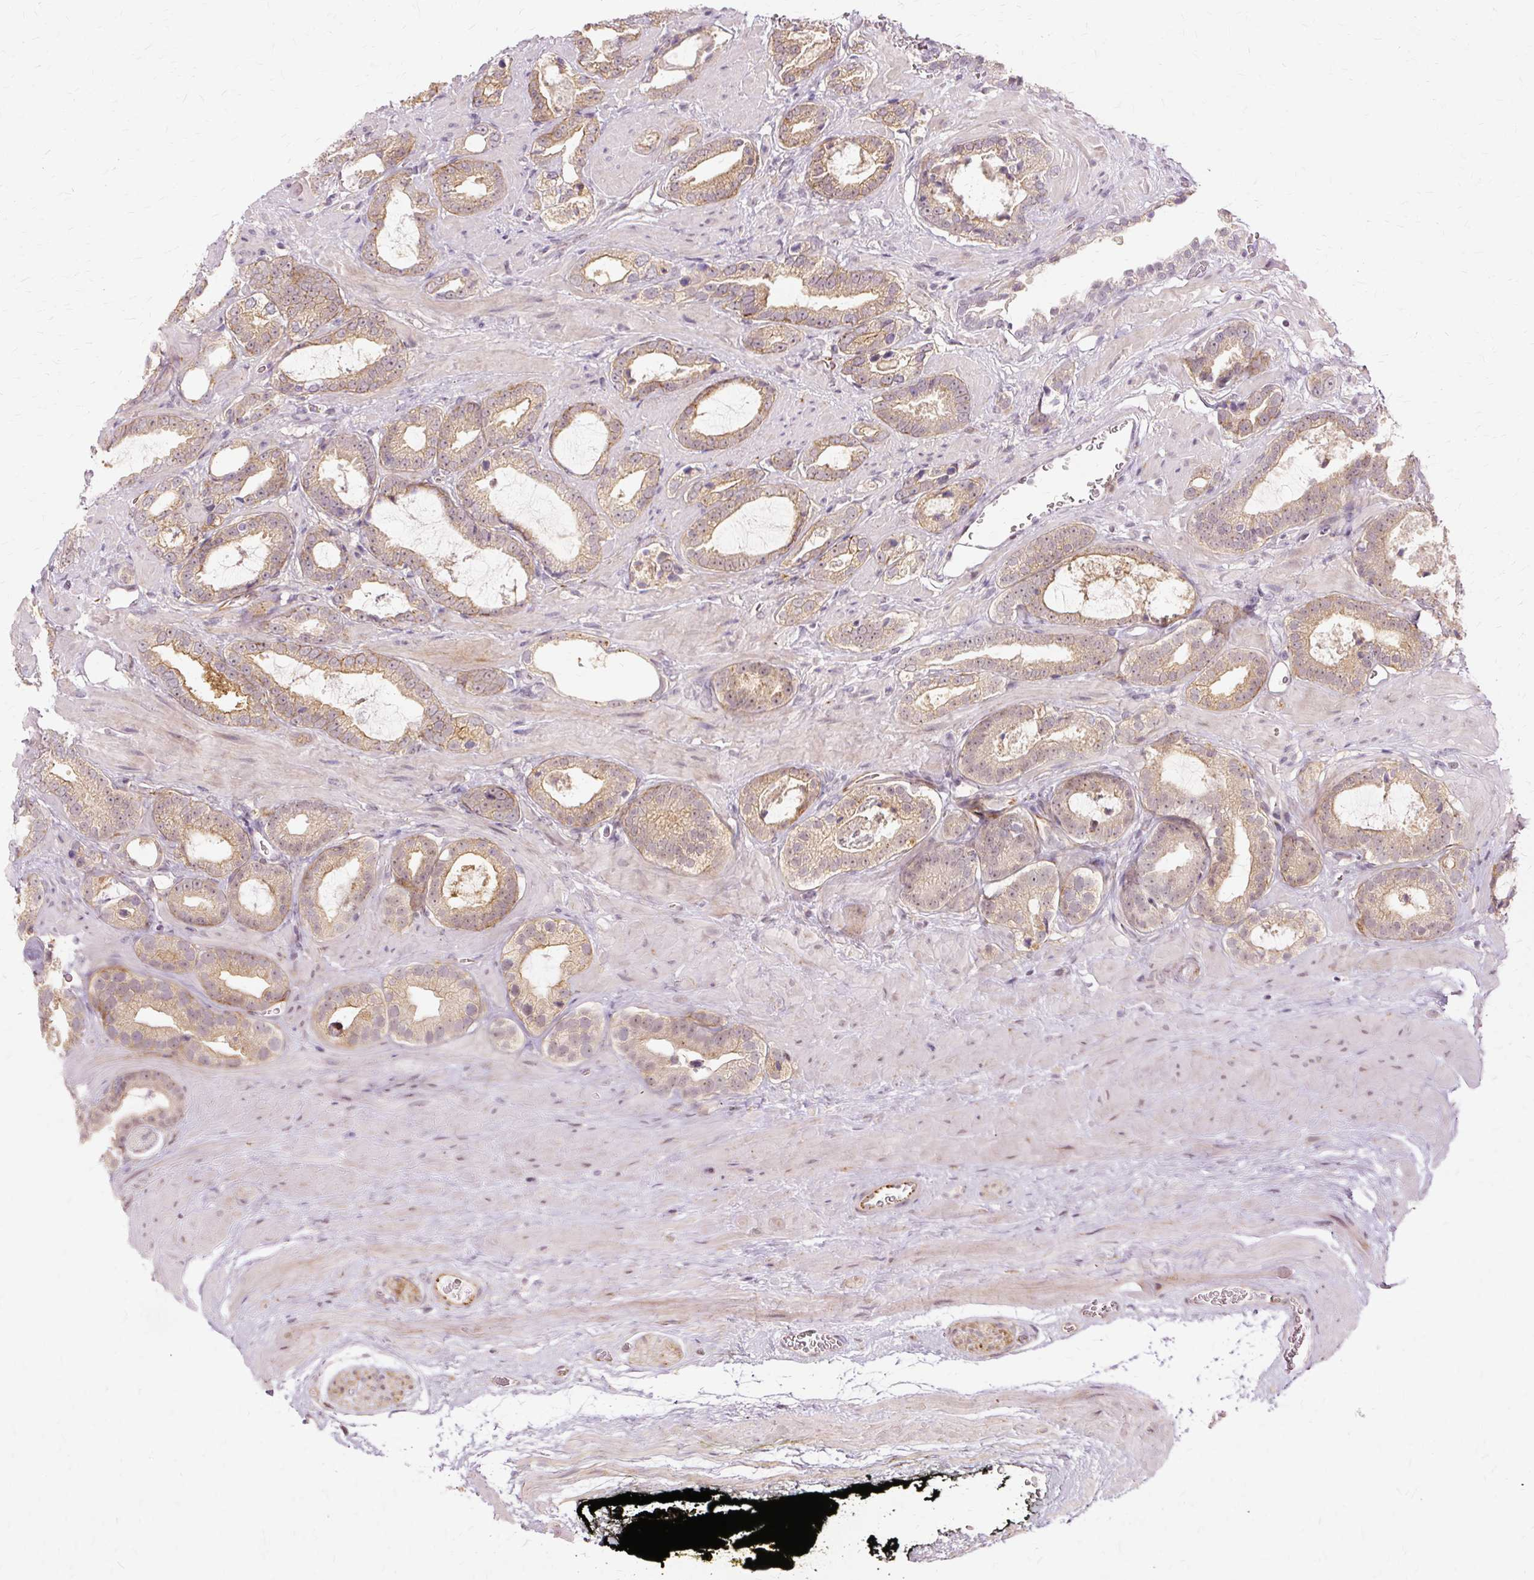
{"staining": {"intensity": "moderate", "quantity": ">75%", "location": "cytoplasmic/membranous,nuclear"}, "tissue": "prostate cancer", "cell_type": "Tumor cells", "image_type": "cancer", "snomed": [{"axis": "morphology", "description": "Adenocarcinoma, Low grade"}, {"axis": "topography", "description": "Prostate"}], "caption": "This is an image of IHC staining of low-grade adenocarcinoma (prostate), which shows moderate staining in the cytoplasmic/membranous and nuclear of tumor cells.", "gene": "MMACHC", "patient": {"sex": "male", "age": 62}}